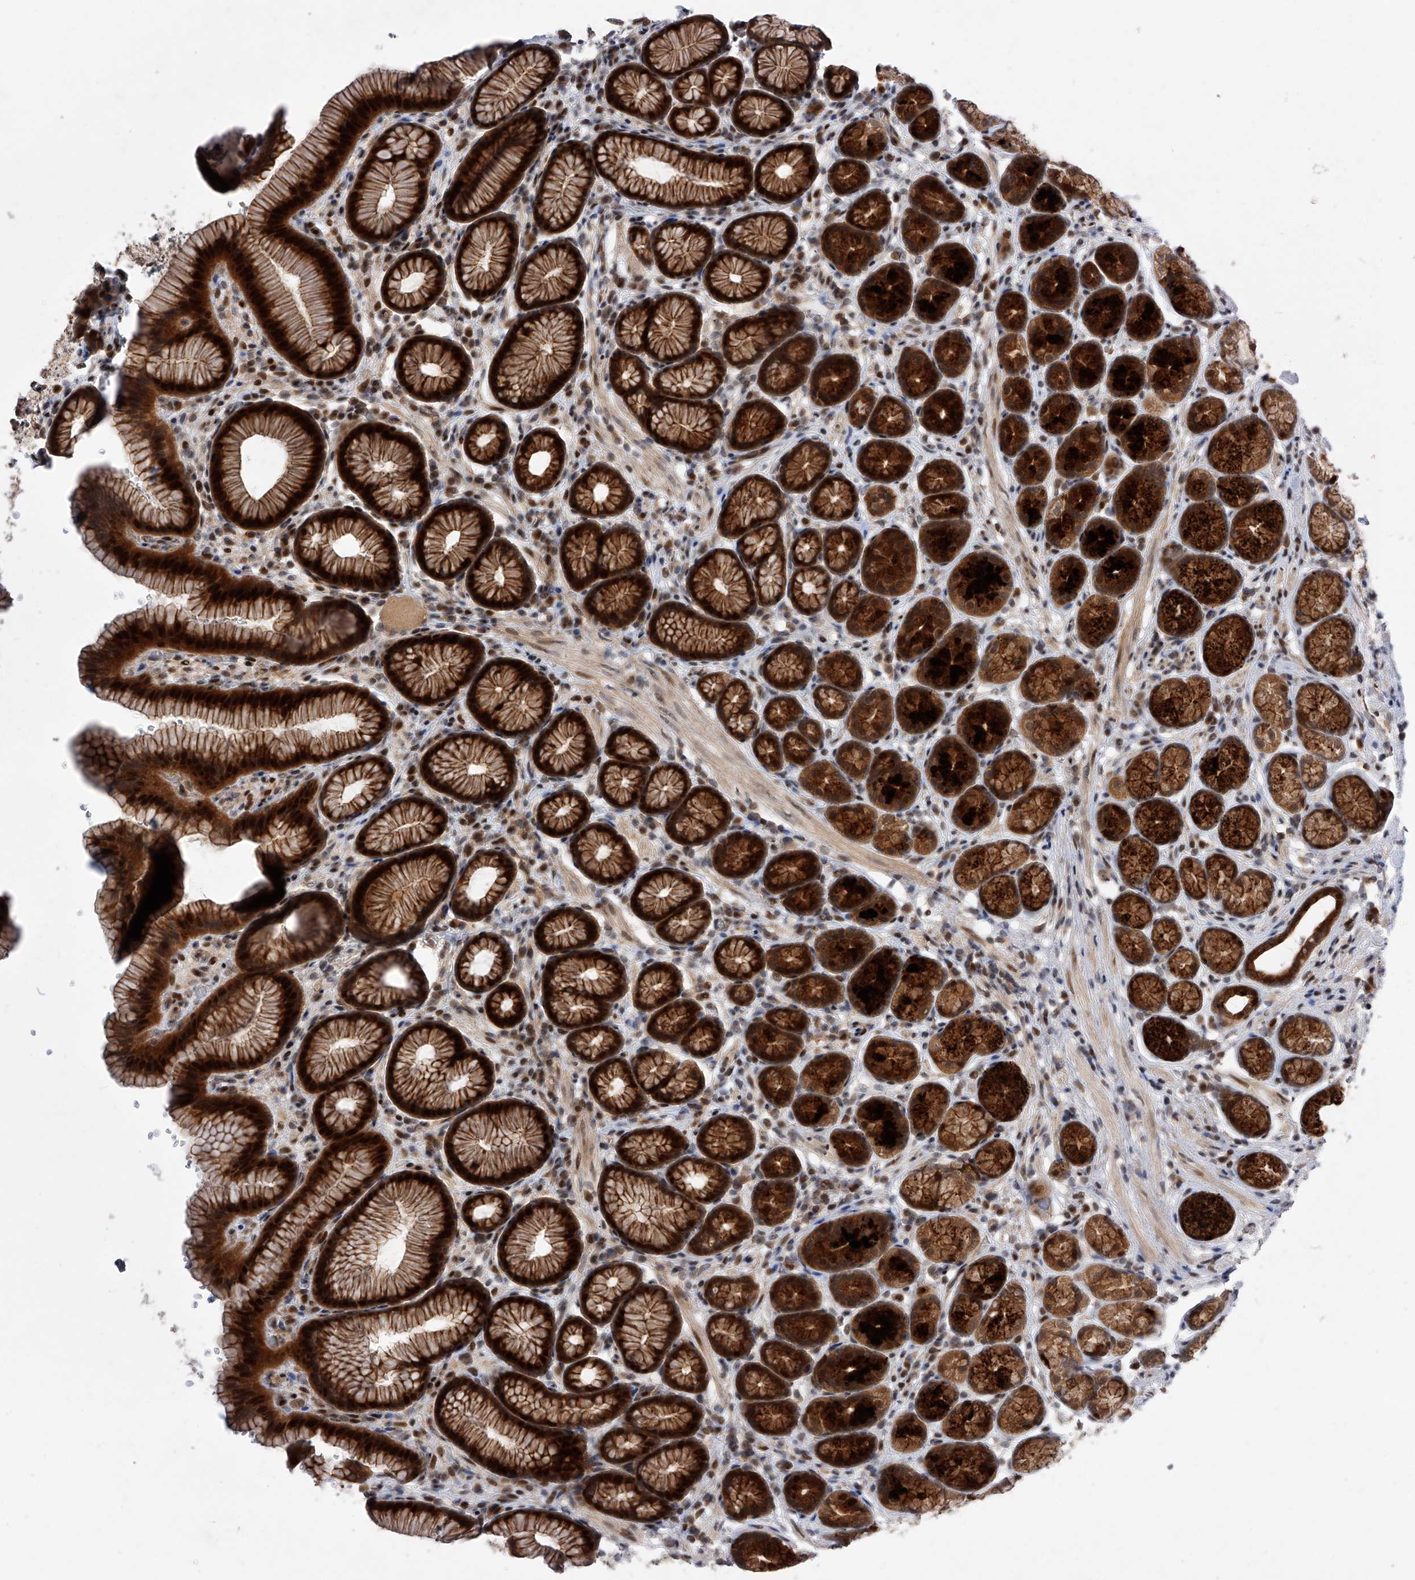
{"staining": {"intensity": "strong", "quantity": ">75%", "location": "cytoplasmic/membranous,nuclear"}, "tissue": "stomach", "cell_type": "Glandular cells", "image_type": "normal", "snomed": [{"axis": "morphology", "description": "Normal tissue, NOS"}, {"axis": "topography", "description": "Stomach"}], "caption": "A brown stain labels strong cytoplasmic/membranous,nuclear expression of a protein in glandular cells of benign stomach. Immunohistochemistry (ihc) stains the protein of interest in brown and the nuclei are stained blue.", "gene": "RWDD2A", "patient": {"sex": "male", "age": 42}}